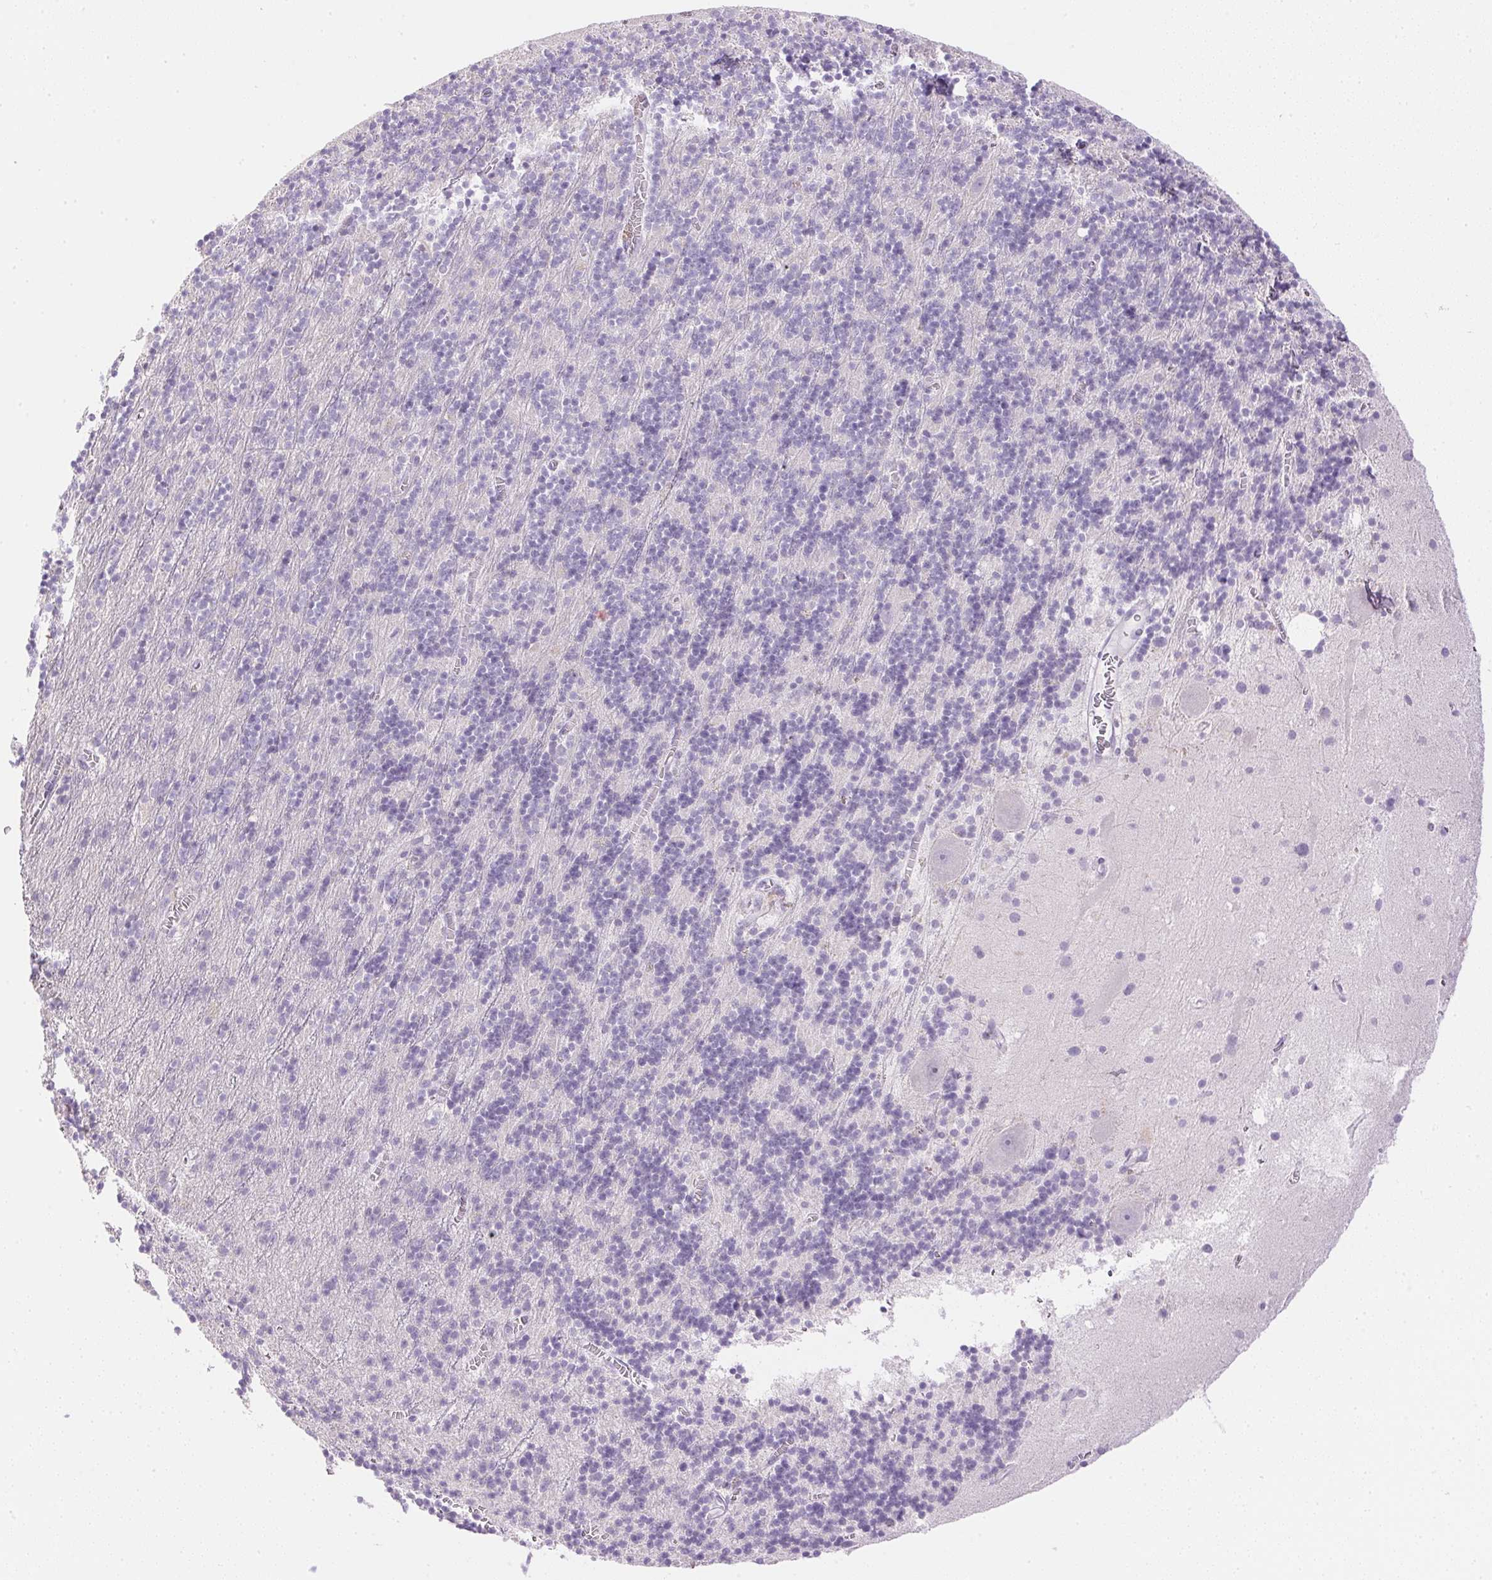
{"staining": {"intensity": "negative", "quantity": "none", "location": "none"}, "tissue": "cerebellum", "cell_type": "Cells in granular layer", "image_type": "normal", "snomed": [{"axis": "morphology", "description": "Normal tissue, NOS"}, {"axis": "topography", "description": "Cerebellum"}], "caption": "High power microscopy photomicrograph of an immunohistochemistry (IHC) histopathology image of benign cerebellum, revealing no significant expression in cells in granular layer. Brightfield microscopy of immunohistochemistry (IHC) stained with DAB (brown) and hematoxylin (blue), captured at high magnification.", "gene": "ATP6V1G3", "patient": {"sex": "male", "age": 70}}